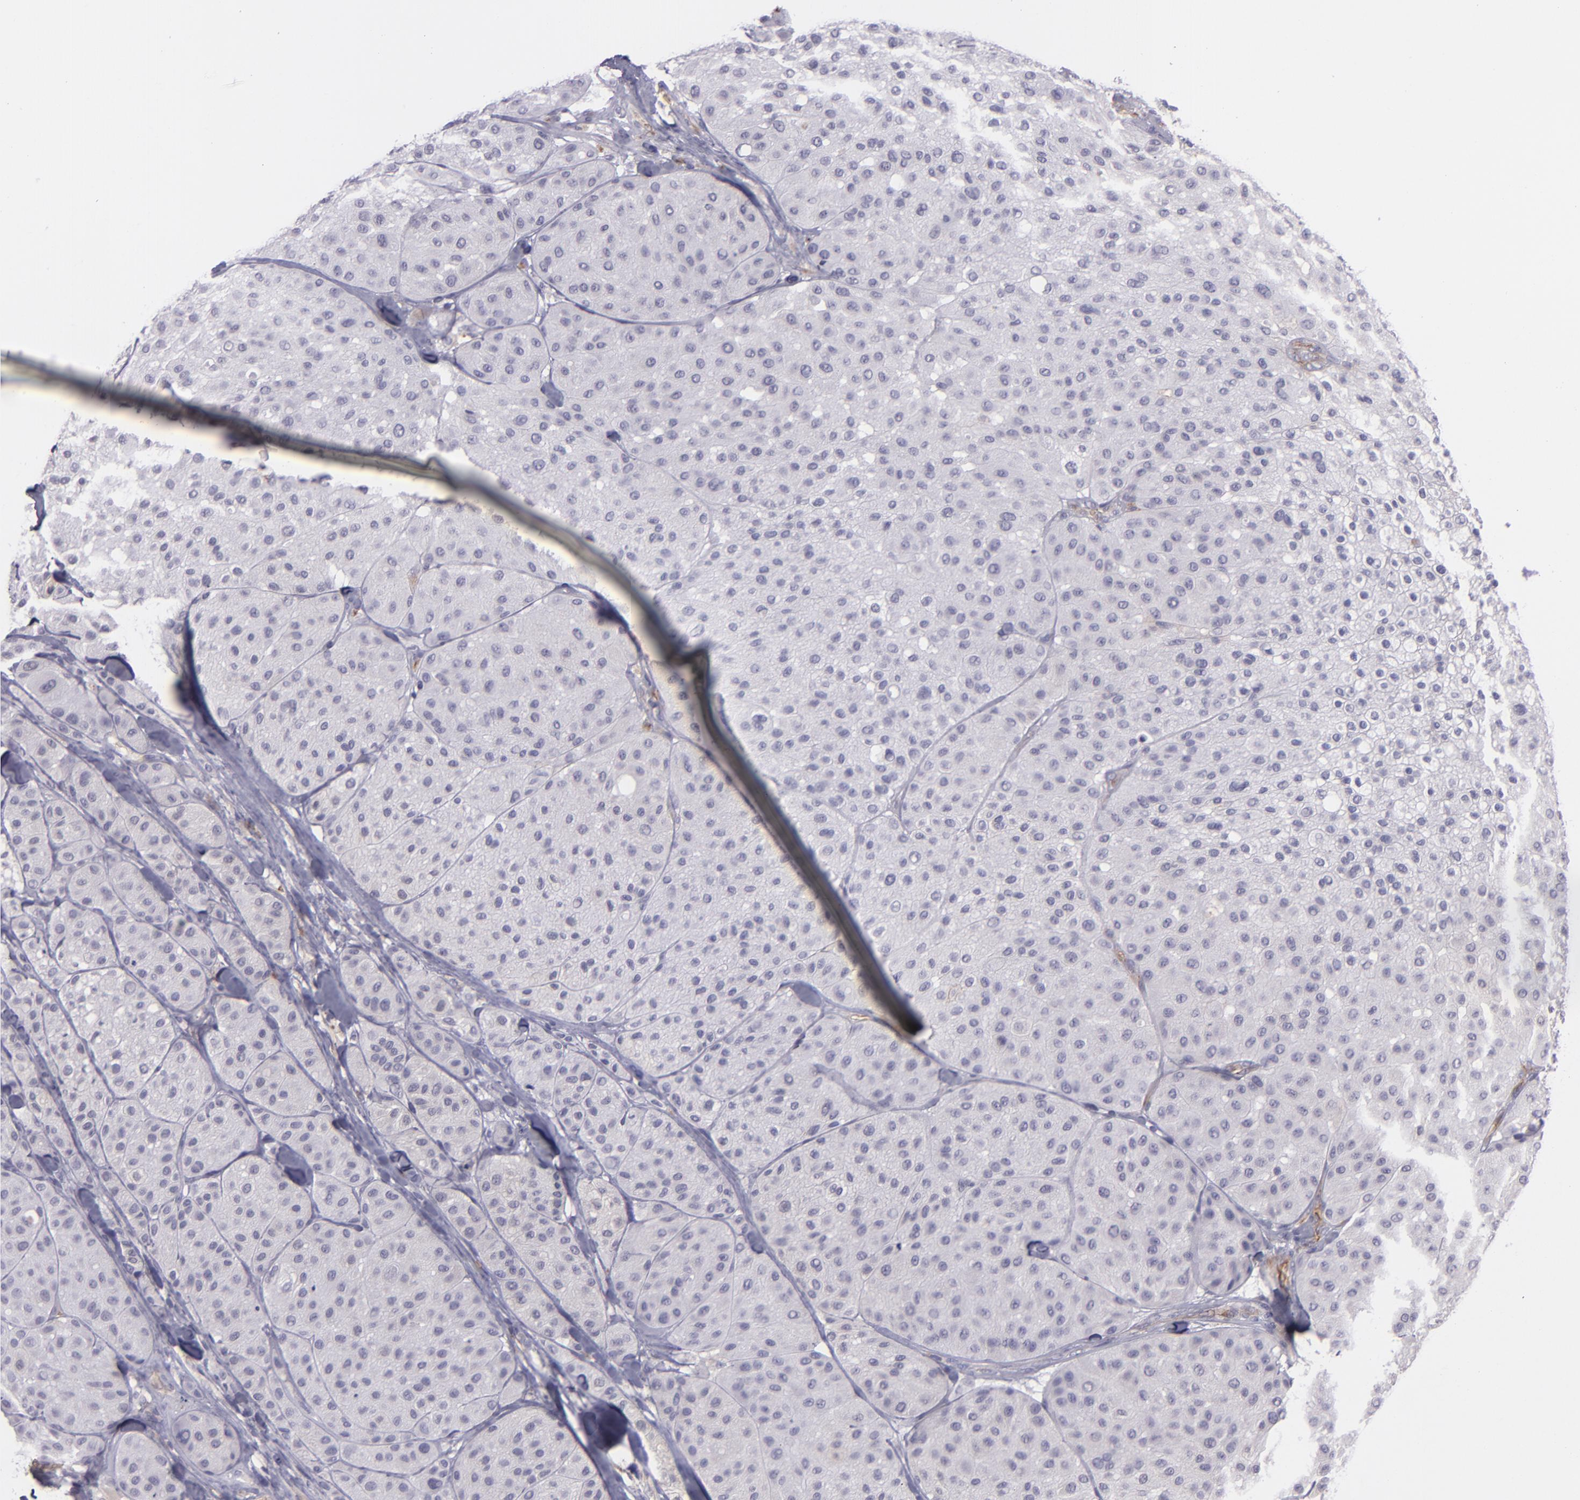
{"staining": {"intensity": "negative", "quantity": "none", "location": "none"}, "tissue": "melanoma", "cell_type": "Tumor cells", "image_type": "cancer", "snomed": [{"axis": "morphology", "description": "Normal tissue, NOS"}, {"axis": "morphology", "description": "Malignant melanoma, Metastatic site"}, {"axis": "topography", "description": "Skin"}], "caption": "The immunohistochemistry histopathology image has no significant staining in tumor cells of malignant melanoma (metastatic site) tissue. (Stains: DAB (3,3'-diaminobenzidine) immunohistochemistry with hematoxylin counter stain, Microscopy: brightfield microscopy at high magnification).", "gene": "ACE", "patient": {"sex": "male", "age": 41}}